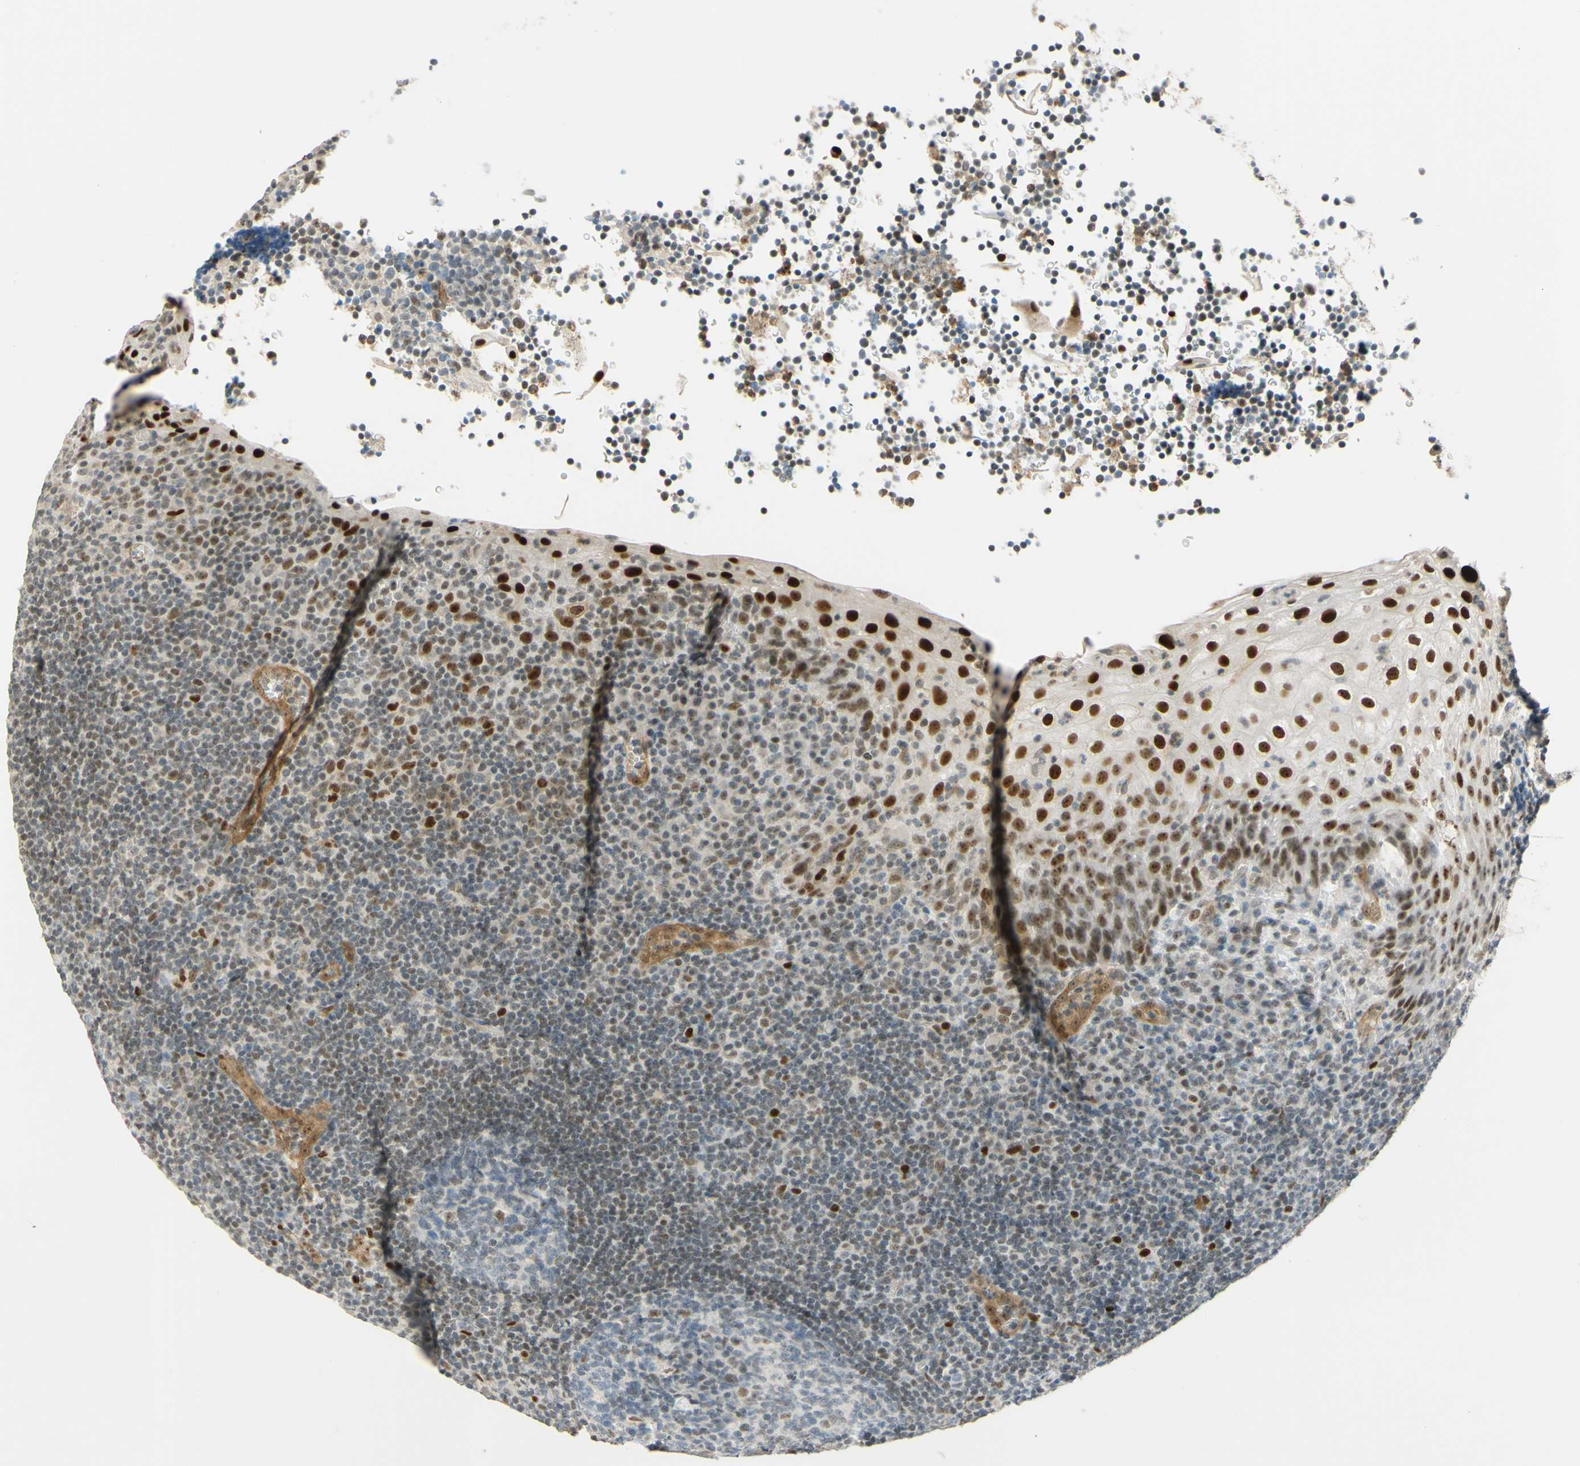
{"staining": {"intensity": "weak", "quantity": "<25%", "location": "nuclear"}, "tissue": "tonsil", "cell_type": "Germinal center cells", "image_type": "normal", "snomed": [{"axis": "morphology", "description": "Normal tissue, NOS"}, {"axis": "topography", "description": "Tonsil"}], "caption": "Immunohistochemistry histopathology image of benign tonsil: tonsil stained with DAB (3,3'-diaminobenzidine) shows no significant protein positivity in germinal center cells.", "gene": "POLB", "patient": {"sex": "male", "age": 37}}